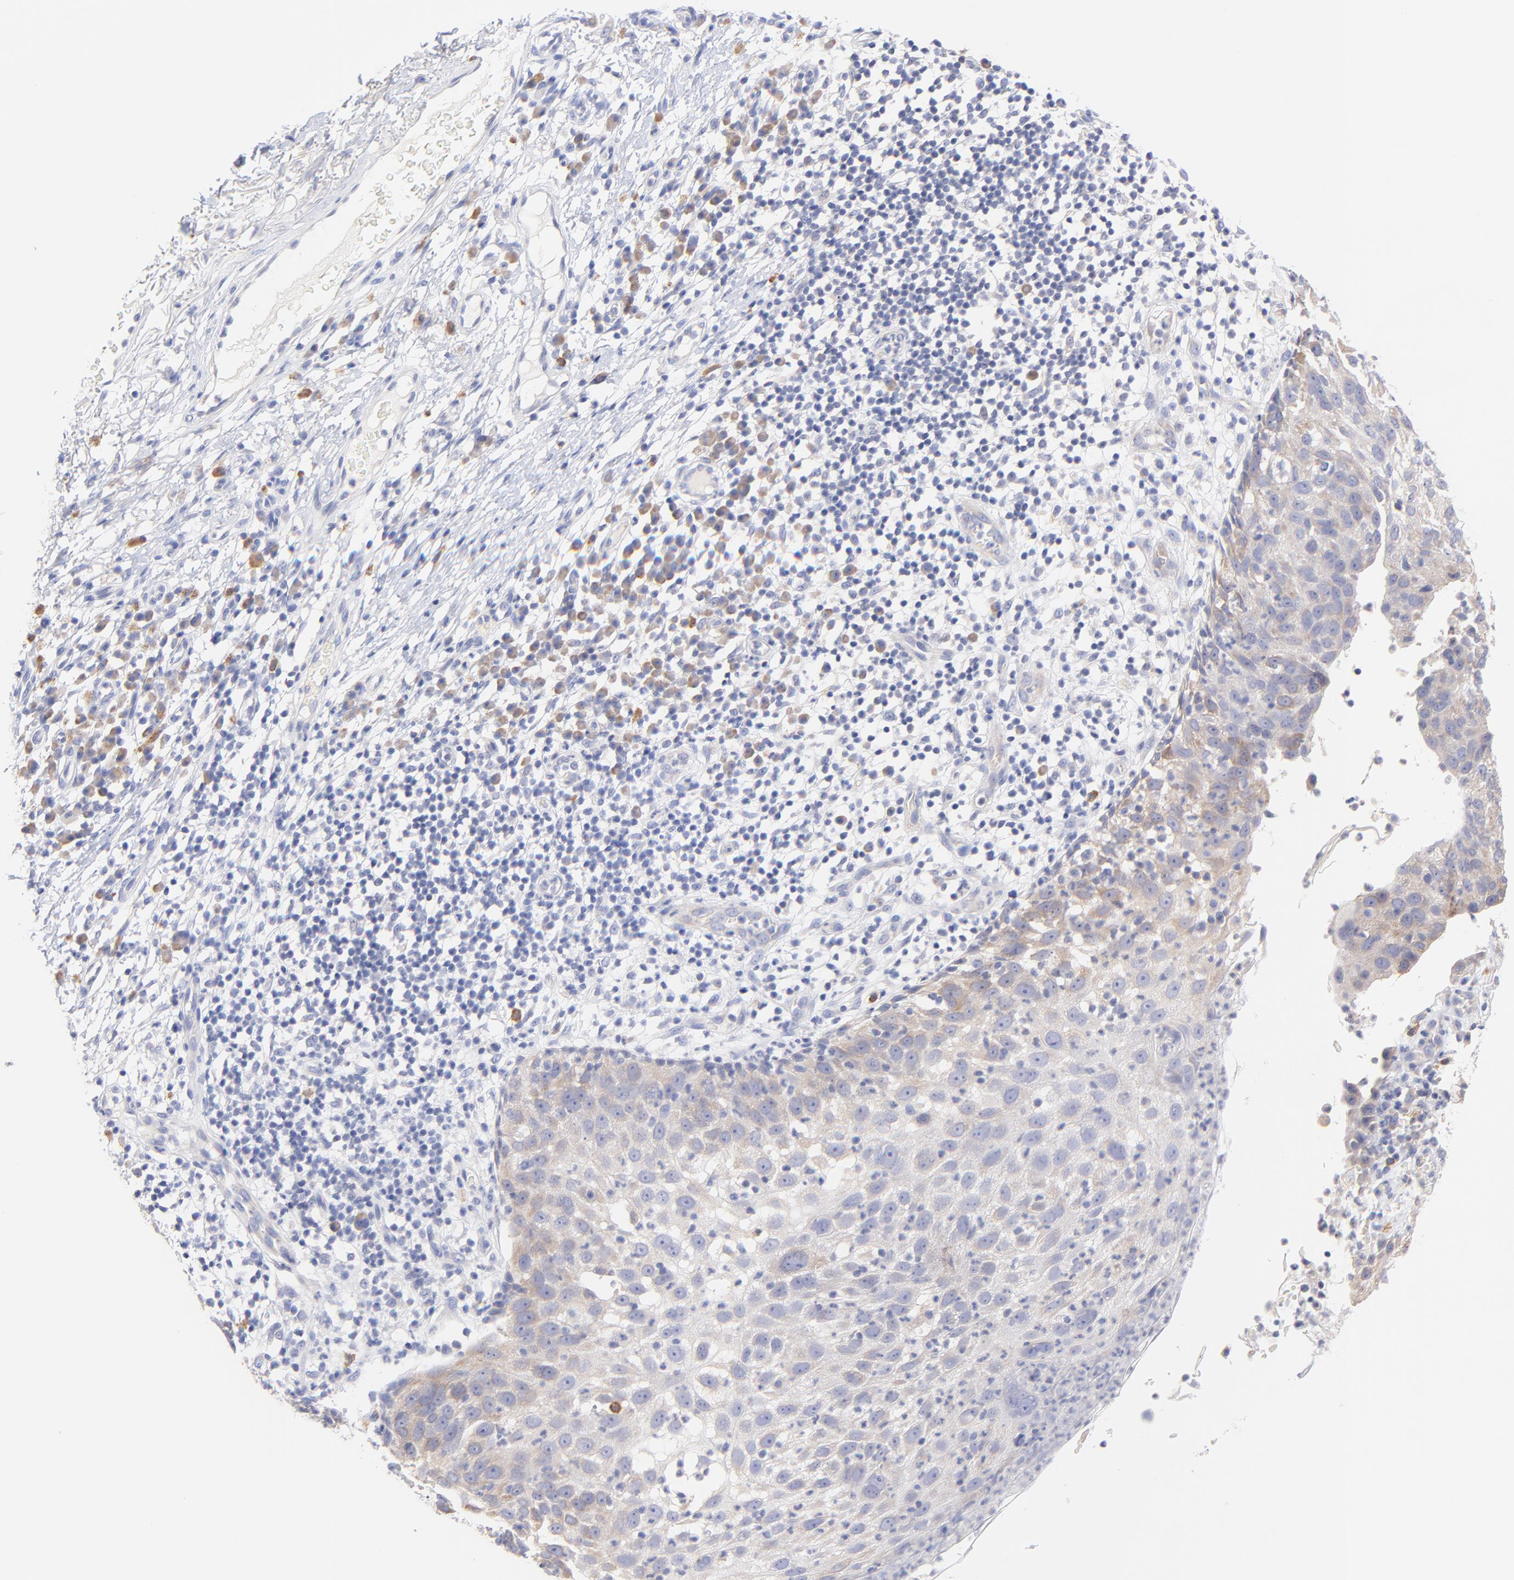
{"staining": {"intensity": "weak", "quantity": "25%-75%", "location": "cytoplasmic/membranous"}, "tissue": "skin cancer", "cell_type": "Tumor cells", "image_type": "cancer", "snomed": [{"axis": "morphology", "description": "Squamous cell carcinoma, NOS"}, {"axis": "topography", "description": "Skin"}], "caption": "This photomicrograph reveals immunohistochemistry staining of squamous cell carcinoma (skin), with low weak cytoplasmic/membranous expression in approximately 25%-75% of tumor cells.", "gene": "EBP", "patient": {"sex": "male", "age": 87}}